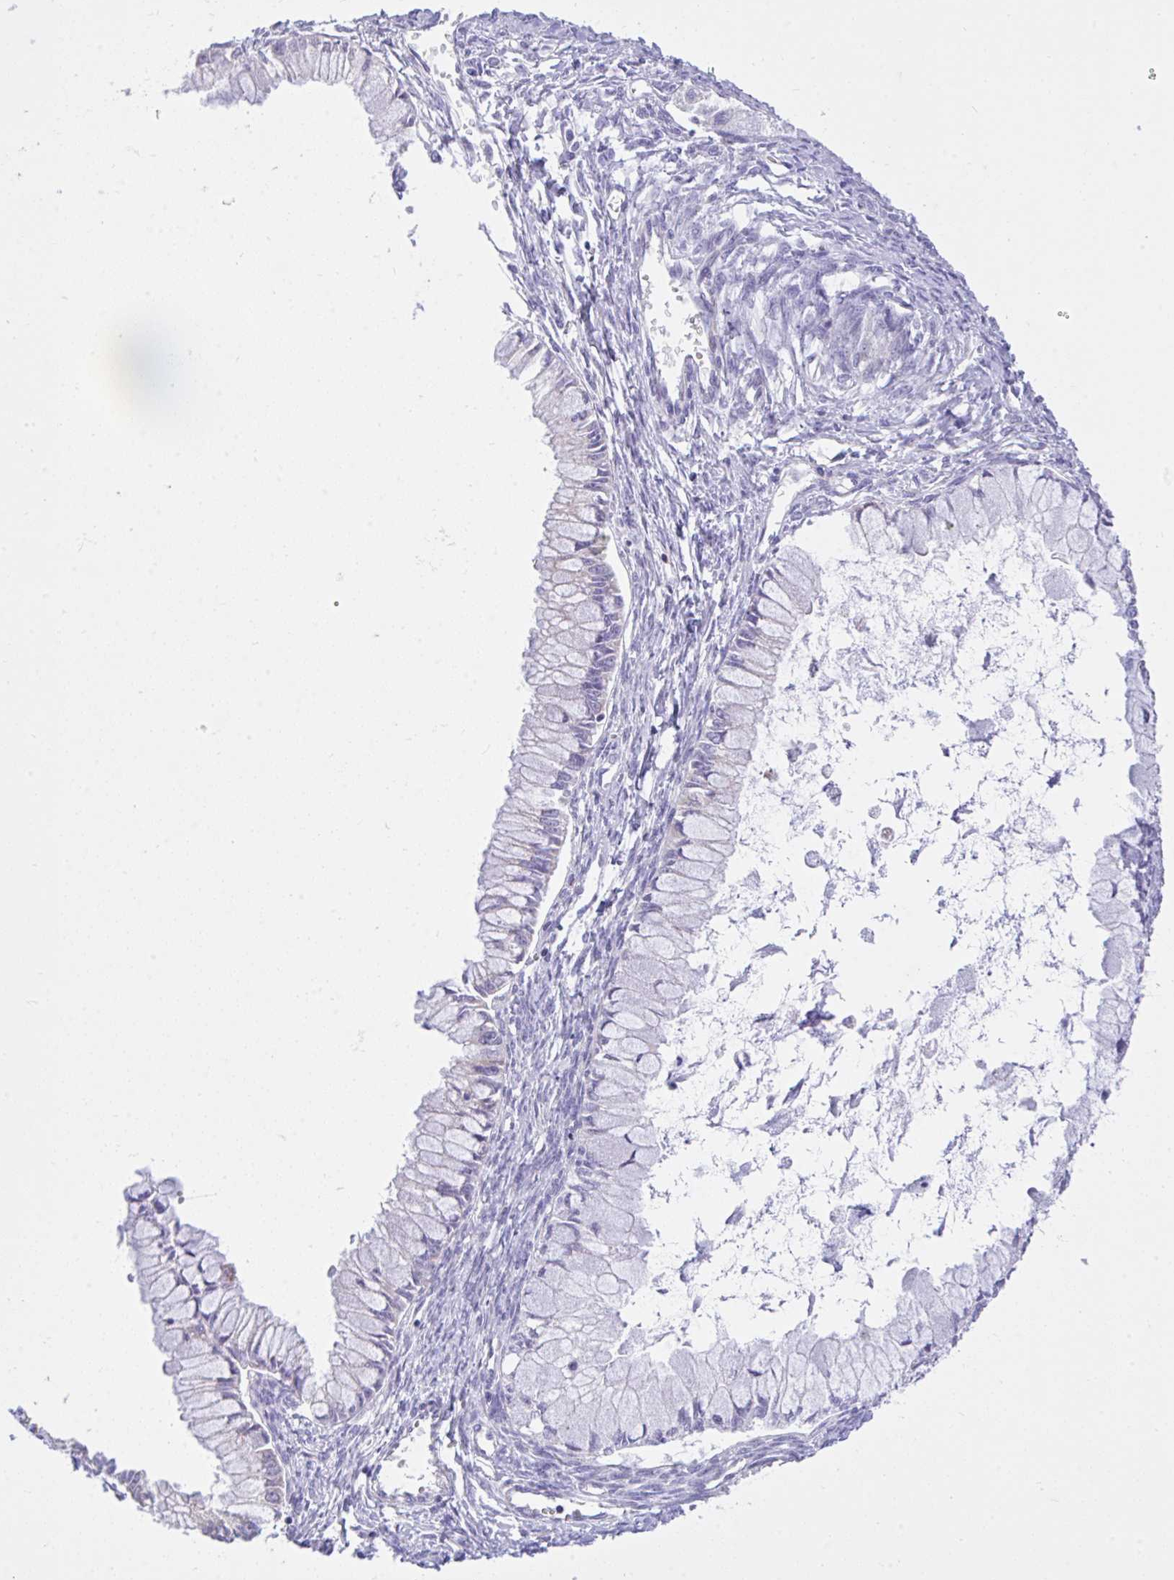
{"staining": {"intensity": "negative", "quantity": "none", "location": "none"}, "tissue": "ovarian cancer", "cell_type": "Tumor cells", "image_type": "cancer", "snomed": [{"axis": "morphology", "description": "Cystadenocarcinoma, mucinous, NOS"}, {"axis": "topography", "description": "Ovary"}], "caption": "Histopathology image shows no protein positivity in tumor cells of ovarian cancer tissue.", "gene": "EEF1A2", "patient": {"sex": "female", "age": 34}}